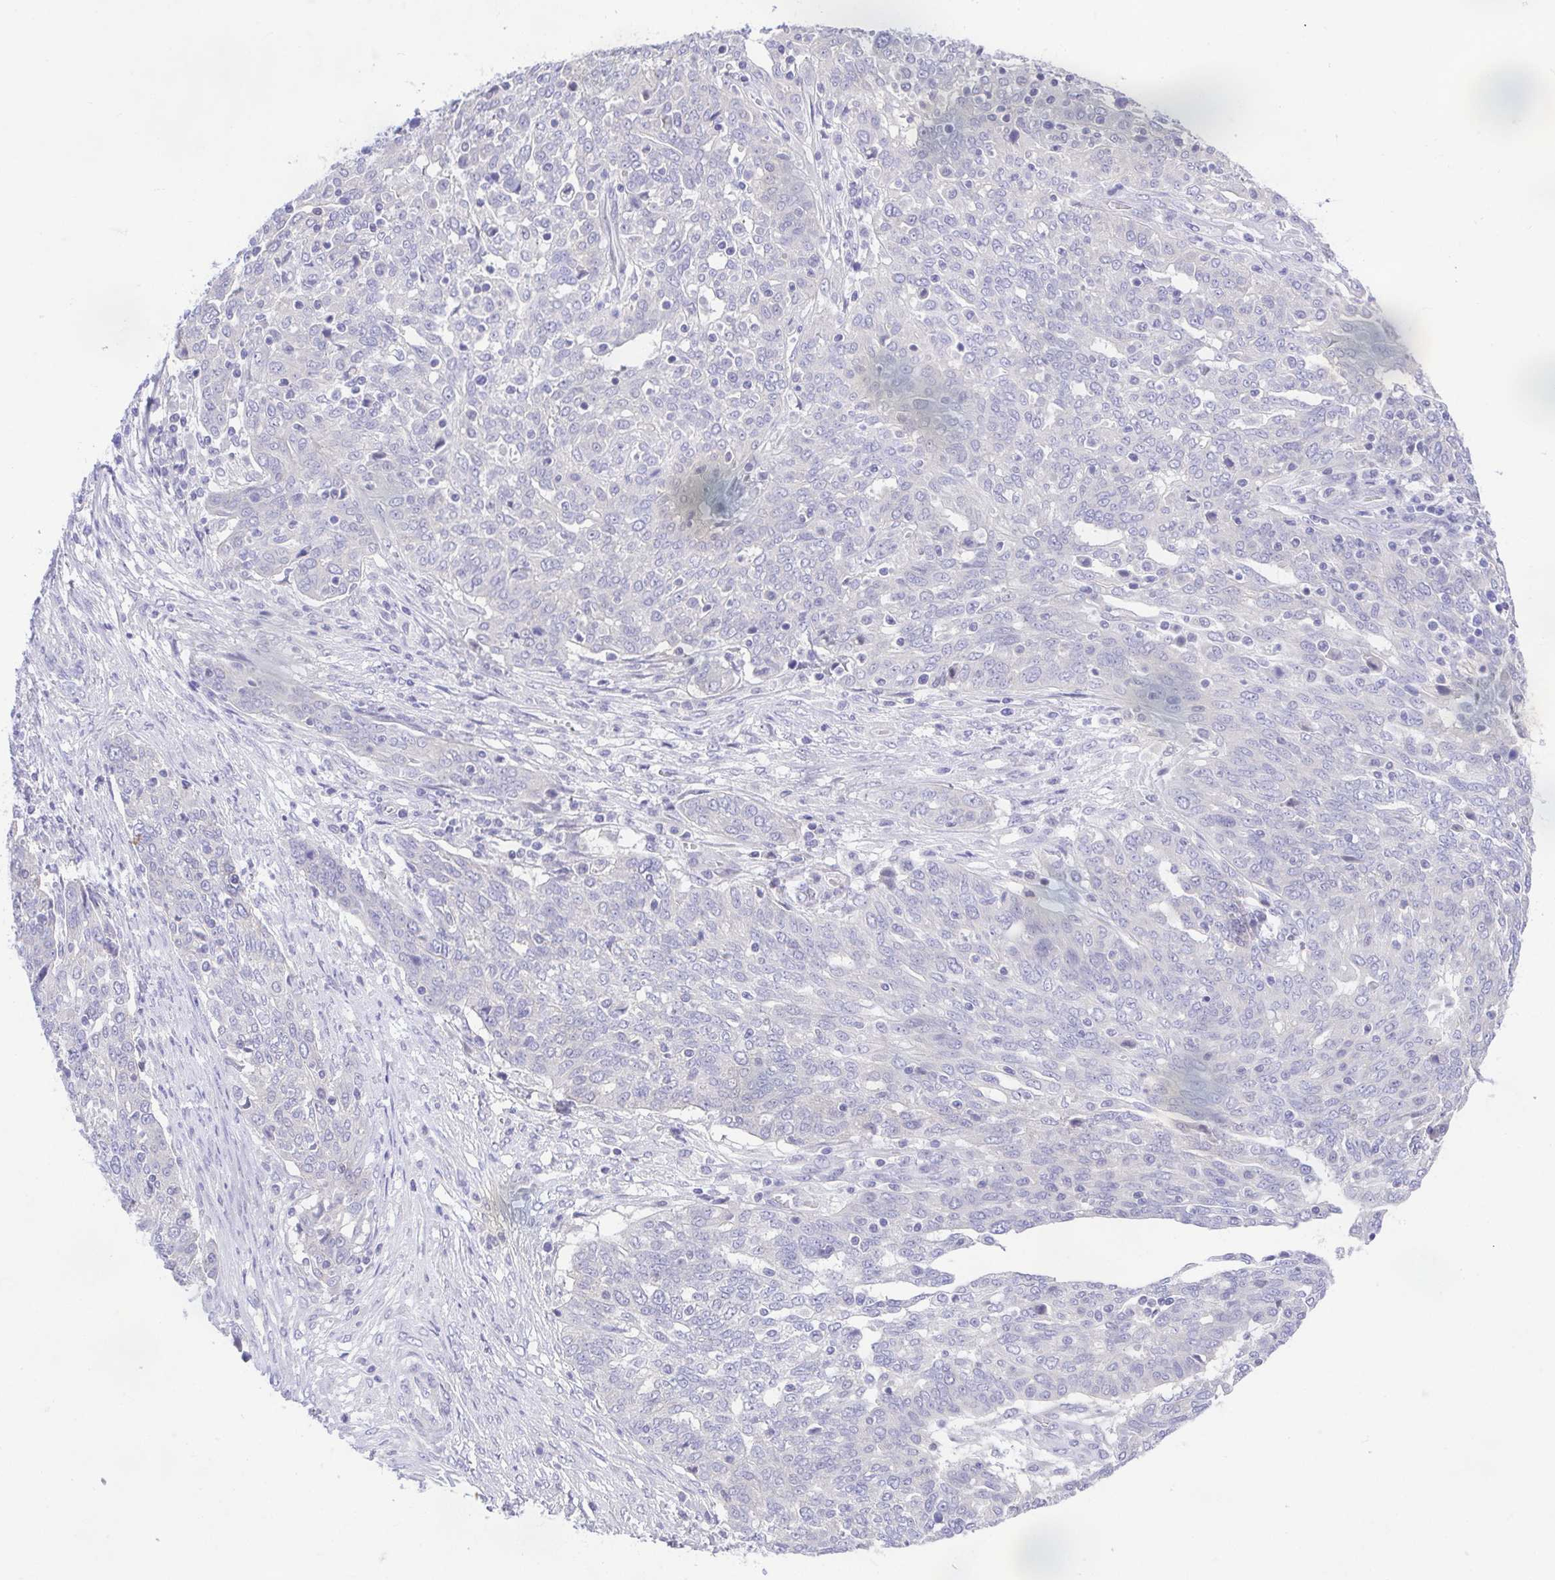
{"staining": {"intensity": "negative", "quantity": "none", "location": "none"}, "tissue": "ovarian cancer", "cell_type": "Tumor cells", "image_type": "cancer", "snomed": [{"axis": "morphology", "description": "Cystadenocarcinoma, serous, NOS"}, {"axis": "topography", "description": "Ovary"}], "caption": "Tumor cells show no significant staining in ovarian cancer.", "gene": "LUZP4", "patient": {"sex": "female", "age": 67}}